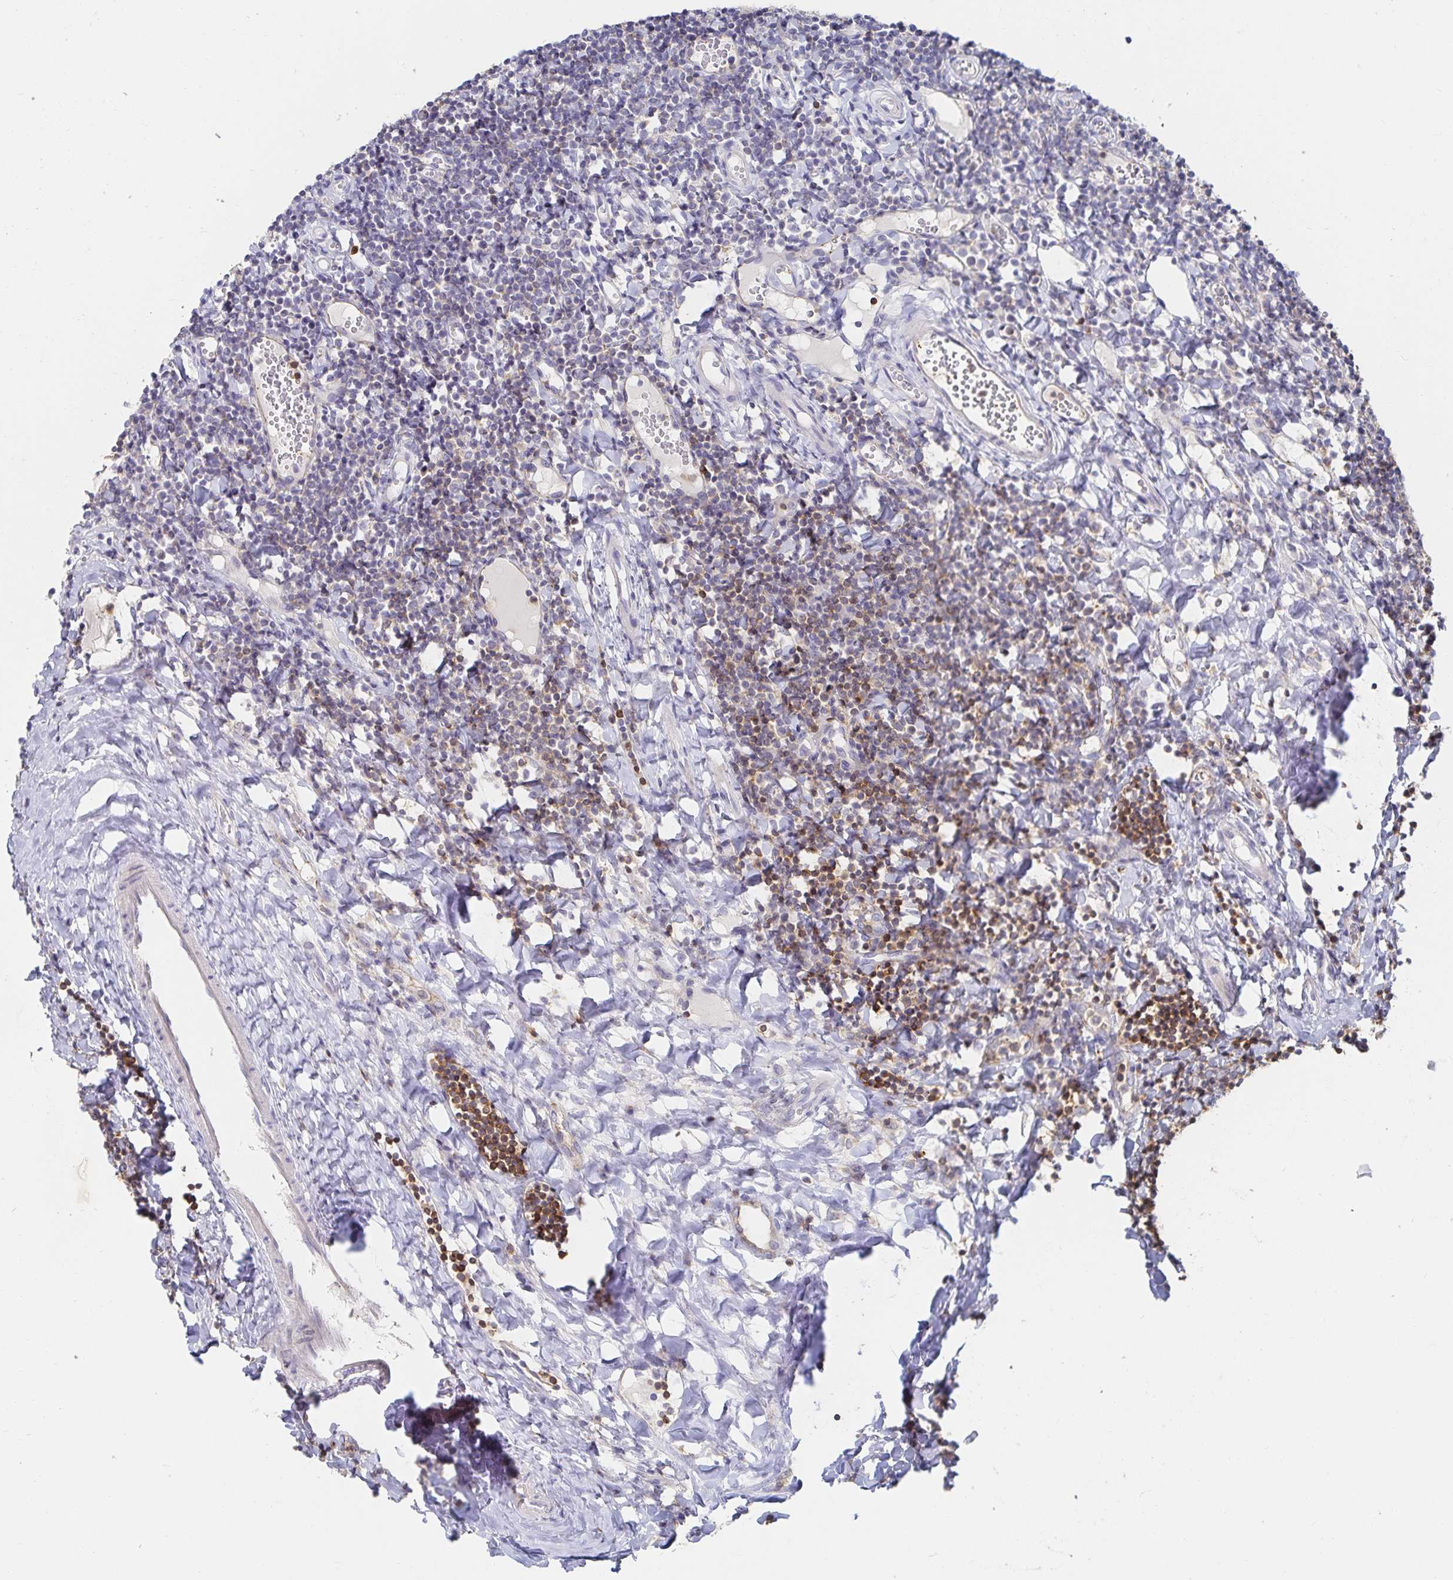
{"staining": {"intensity": "negative", "quantity": "none", "location": "none"}, "tissue": "tonsil", "cell_type": "Germinal center cells", "image_type": "normal", "snomed": [{"axis": "morphology", "description": "Normal tissue, NOS"}, {"axis": "topography", "description": "Tonsil"}], "caption": "DAB (3,3'-diaminobenzidine) immunohistochemical staining of benign human tonsil demonstrates no significant expression in germinal center cells. The staining is performed using DAB brown chromogen with nuclei counter-stained in using hematoxylin.", "gene": "PIK3CD", "patient": {"sex": "female", "age": 10}}